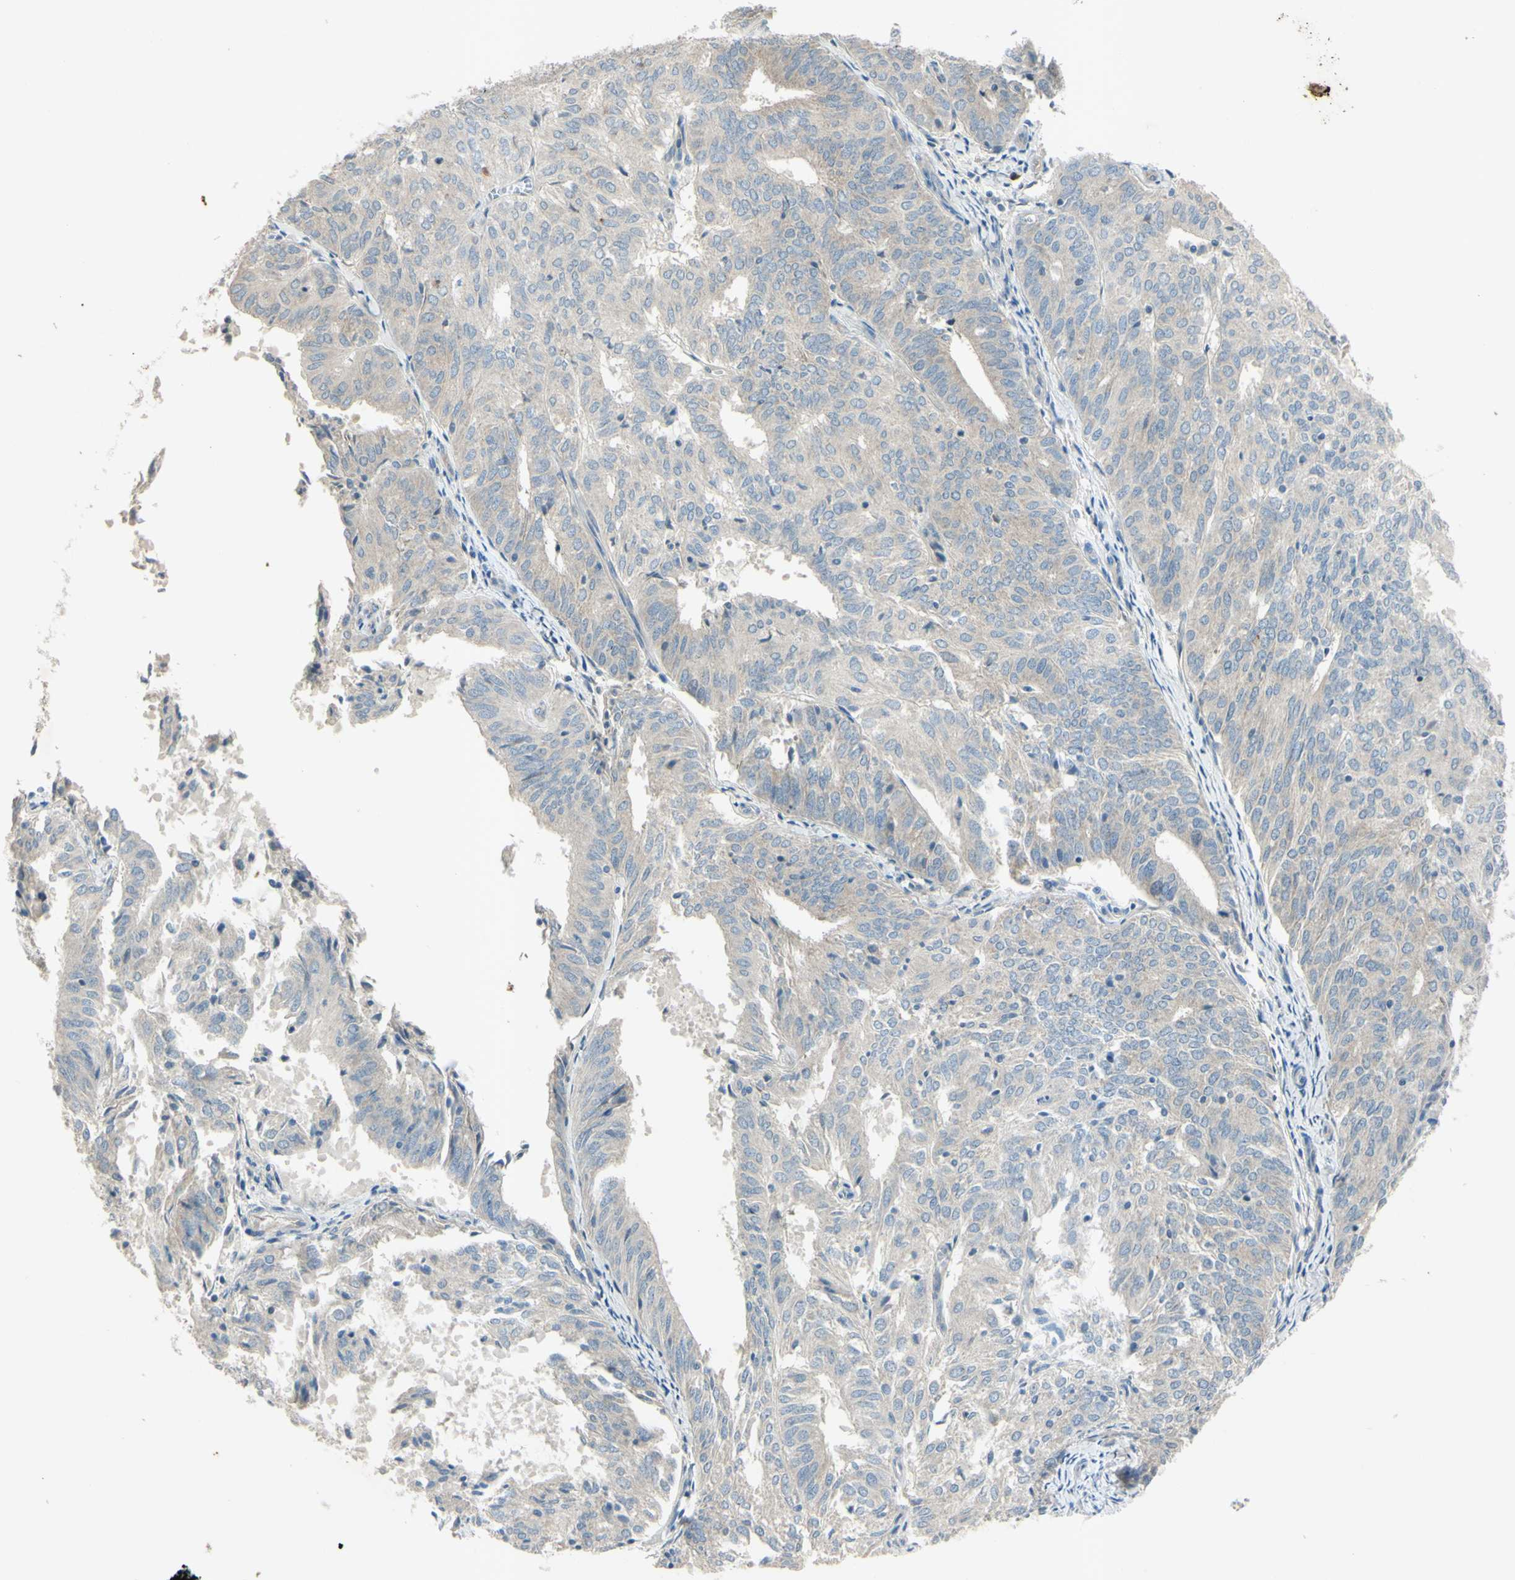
{"staining": {"intensity": "negative", "quantity": "none", "location": "none"}, "tissue": "endometrial cancer", "cell_type": "Tumor cells", "image_type": "cancer", "snomed": [{"axis": "morphology", "description": "Adenocarcinoma, NOS"}, {"axis": "topography", "description": "Uterus"}], "caption": "DAB (3,3'-diaminobenzidine) immunohistochemical staining of human adenocarcinoma (endometrial) displays no significant positivity in tumor cells.", "gene": "AATK", "patient": {"sex": "female", "age": 60}}